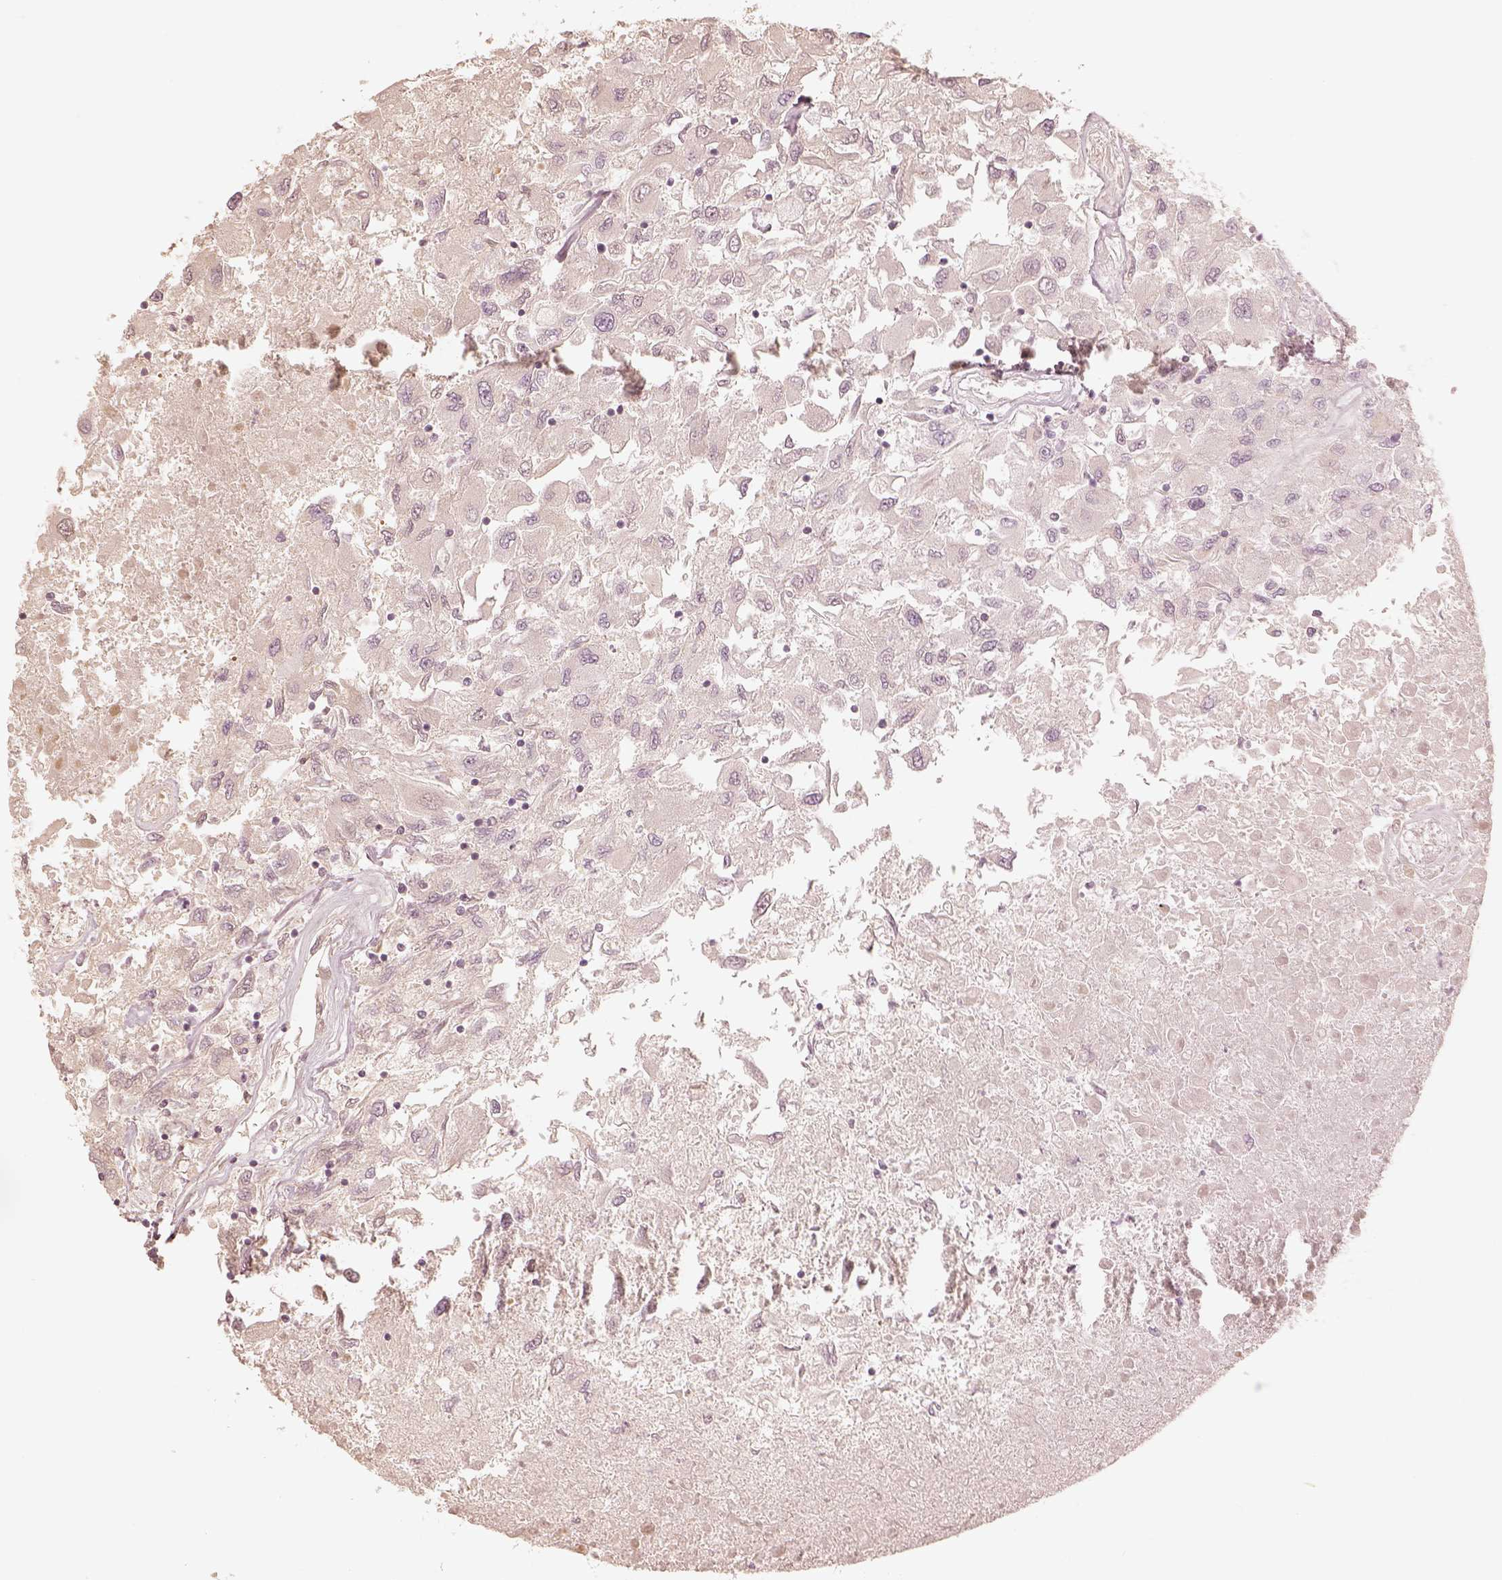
{"staining": {"intensity": "negative", "quantity": "none", "location": "none"}, "tissue": "renal cancer", "cell_type": "Tumor cells", "image_type": "cancer", "snomed": [{"axis": "morphology", "description": "Adenocarcinoma, NOS"}, {"axis": "topography", "description": "Kidney"}], "caption": "IHC histopathology image of neoplastic tissue: human renal adenocarcinoma stained with DAB reveals no significant protein staining in tumor cells.", "gene": "GORASP2", "patient": {"sex": "female", "age": 76}}